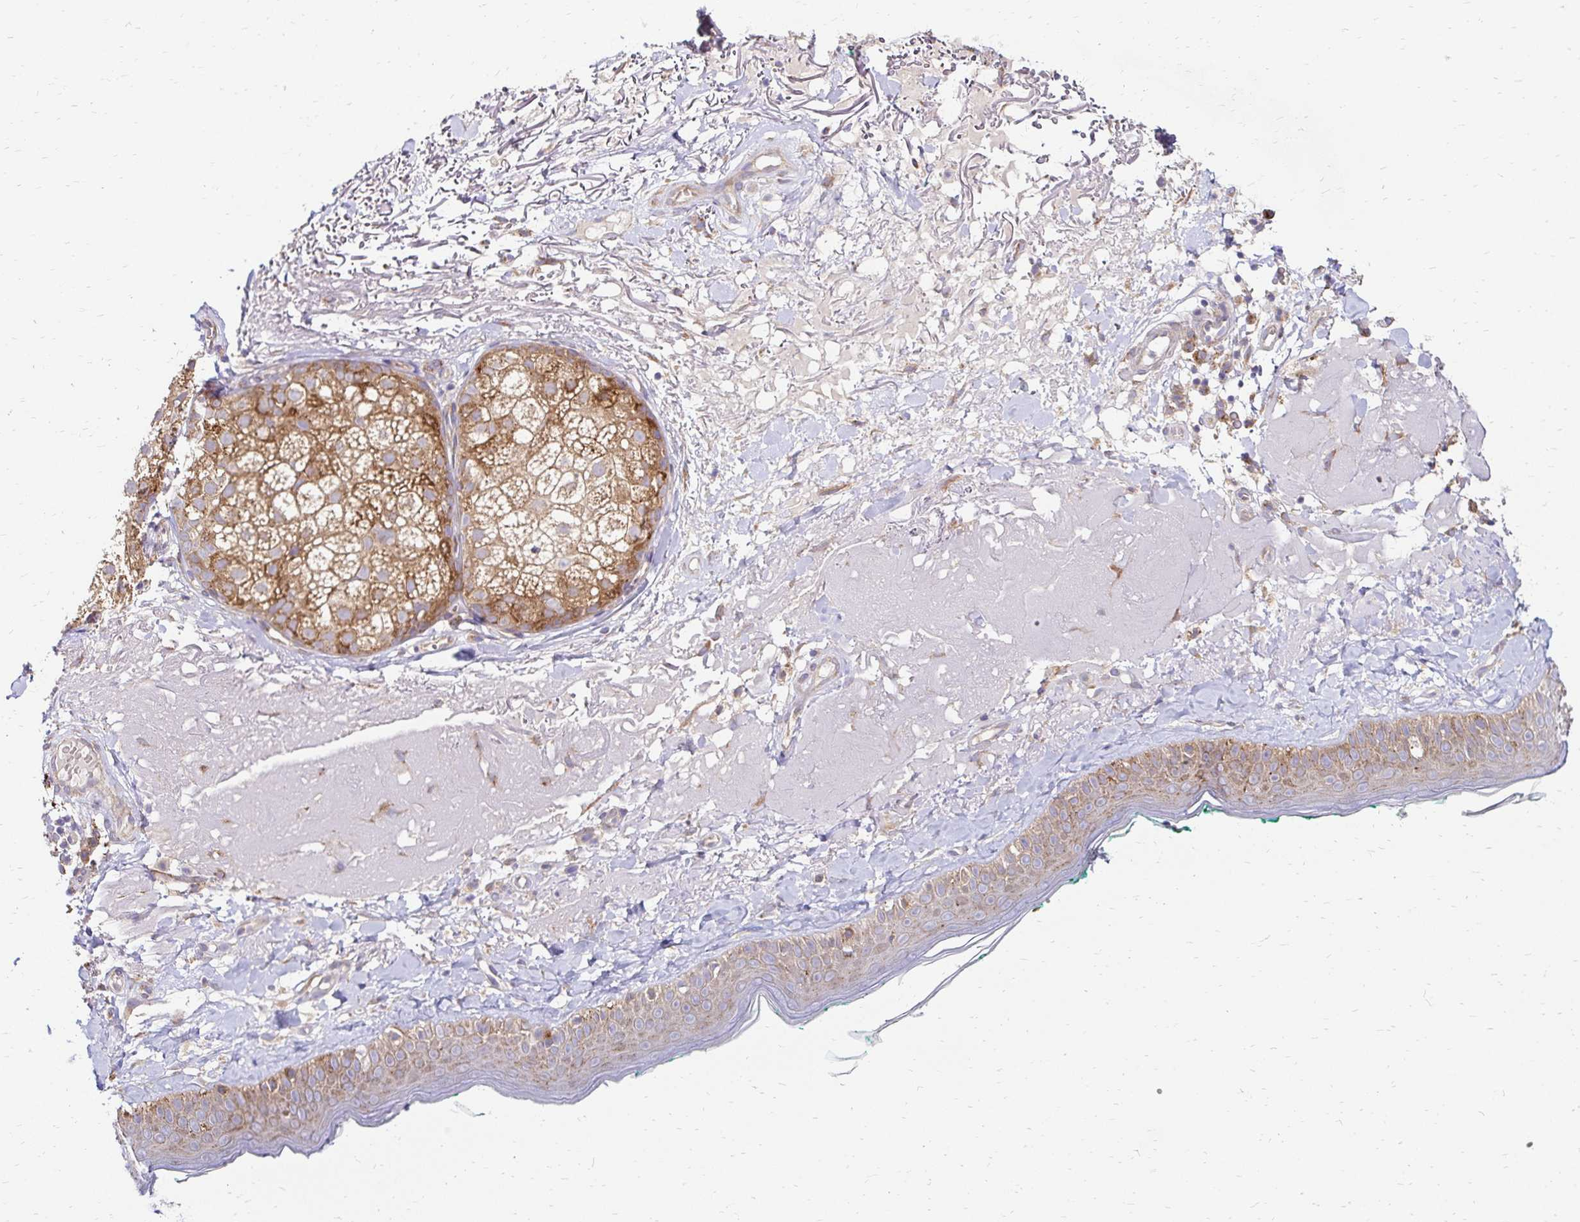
{"staining": {"intensity": "weak", "quantity": "<25%", "location": "cytoplasmic/membranous"}, "tissue": "skin", "cell_type": "Fibroblasts", "image_type": "normal", "snomed": [{"axis": "morphology", "description": "Normal tissue, NOS"}, {"axis": "topography", "description": "Skin"}], "caption": "A photomicrograph of skin stained for a protein reveals no brown staining in fibroblasts. (Stains: DAB (3,3'-diaminobenzidine) immunohistochemistry (IHC) with hematoxylin counter stain, Microscopy: brightfield microscopy at high magnification).", "gene": "IDUA", "patient": {"sex": "male", "age": 73}}